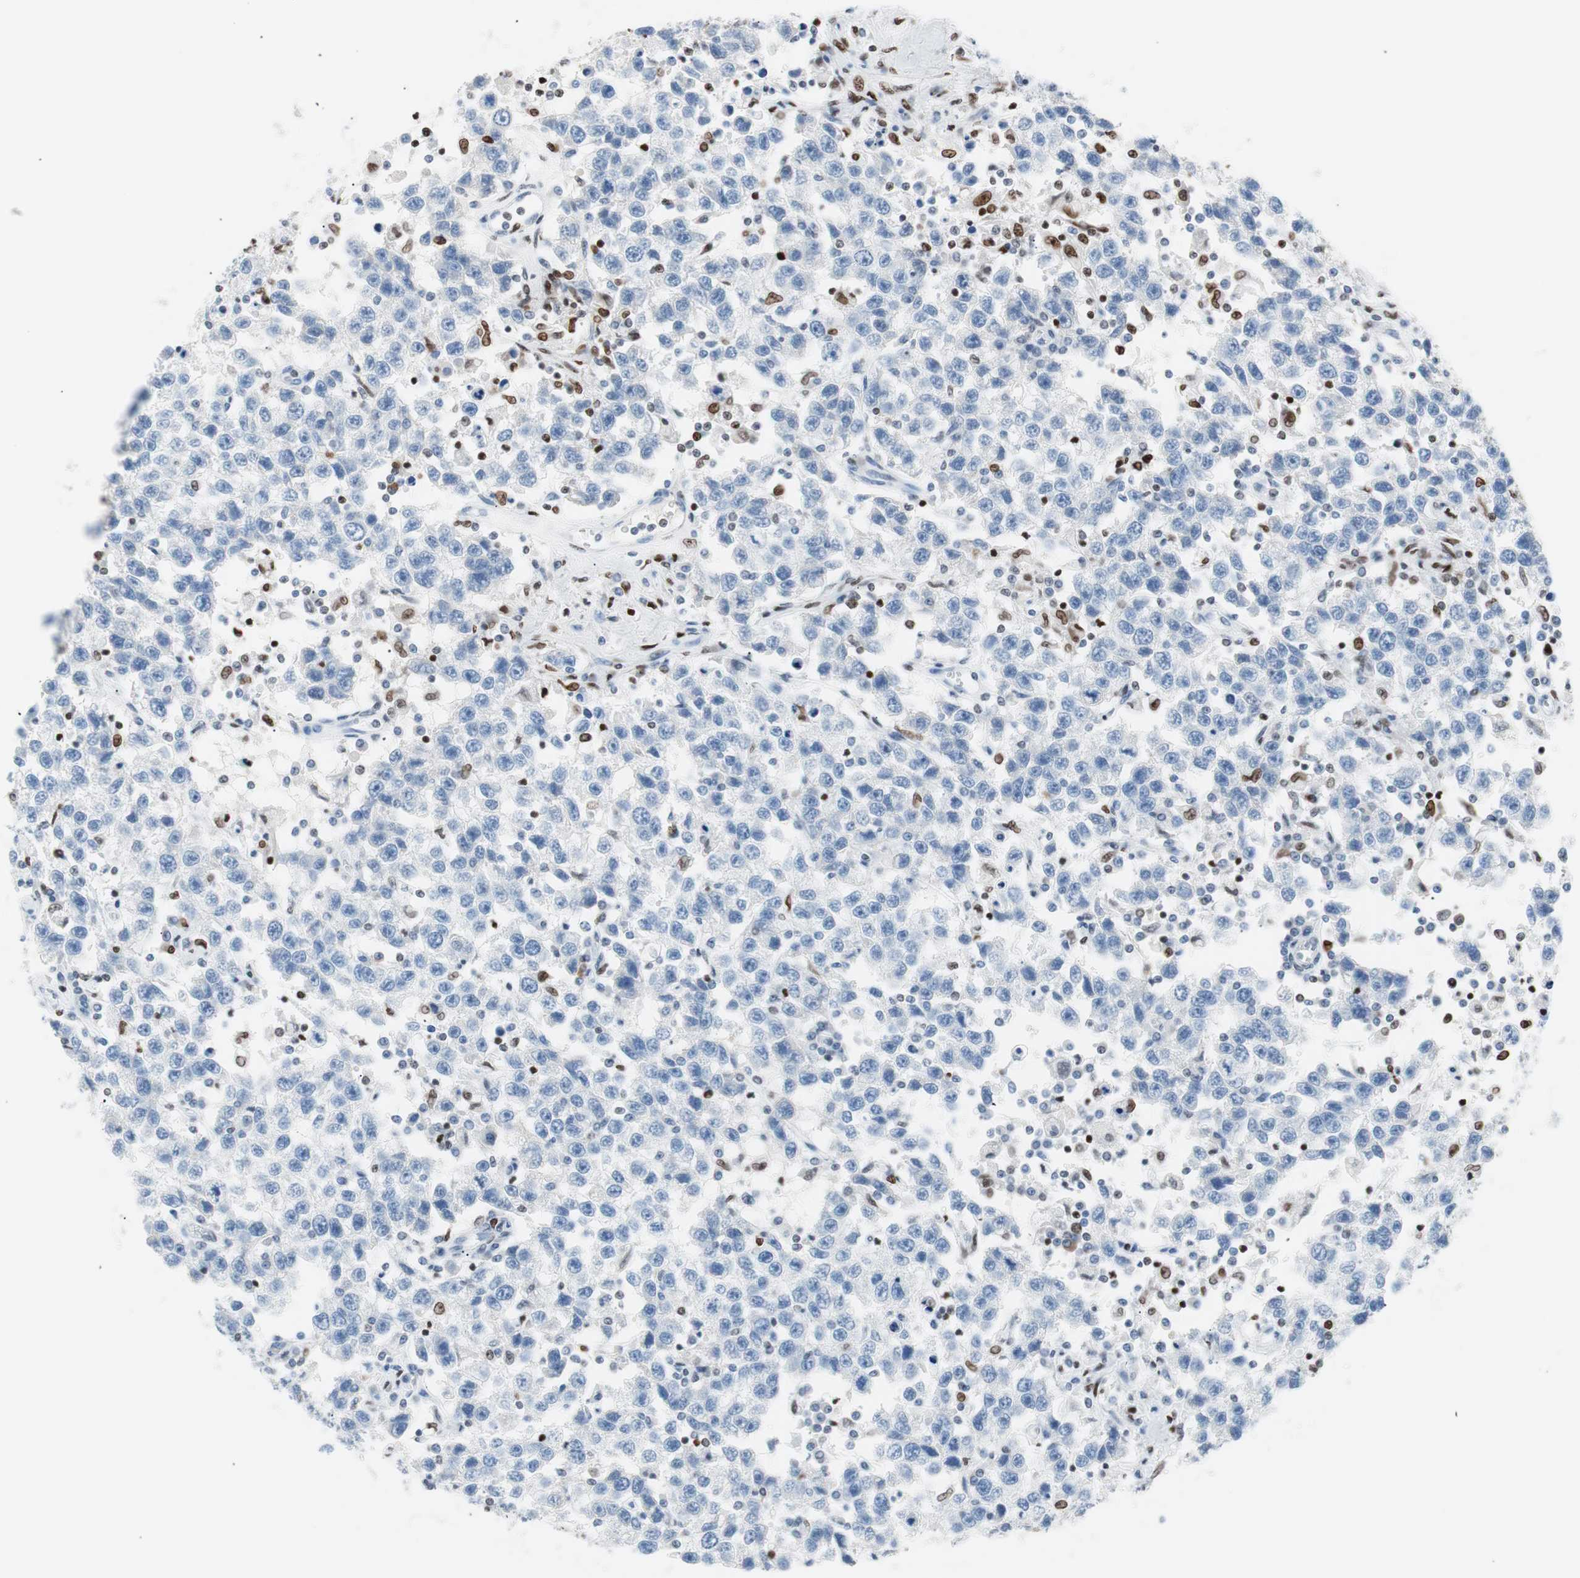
{"staining": {"intensity": "negative", "quantity": "none", "location": "none"}, "tissue": "testis cancer", "cell_type": "Tumor cells", "image_type": "cancer", "snomed": [{"axis": "morphology", "description": "Seminoma, NOS"}, {"axis": "topography", "description": "Testis"}], "caption": "A high-resolution histopathology image shows IHC staining of testis cancer (seminoma), which exhibits no significant expression in tumor cells. (DAB immunohistochemistry with hematoxylin counter stain).", "gene": "CEBPB", "patient": {"sex": "male", "age": 41}}